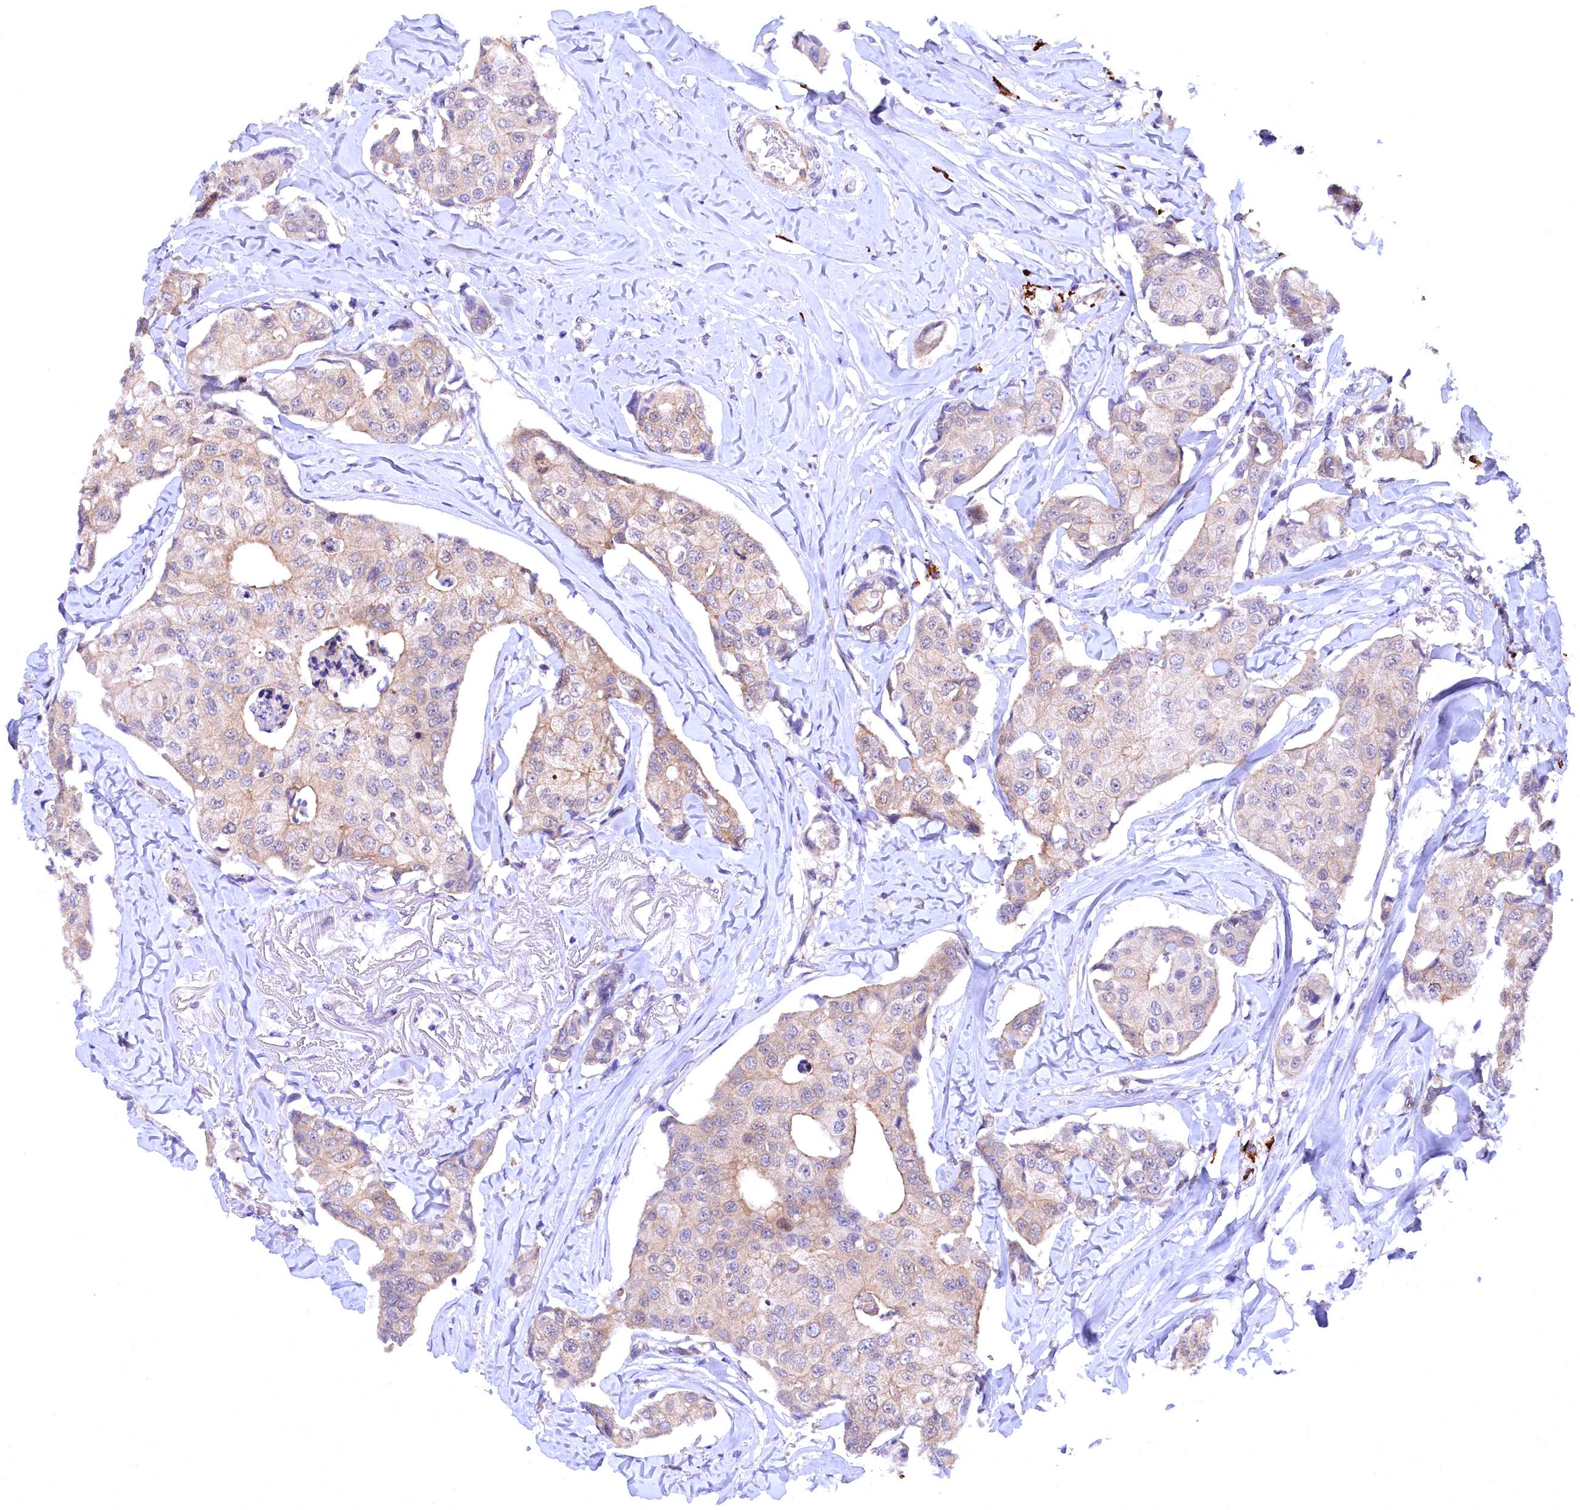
{"staining": {"intensity": "moderate", "quantity": "25%-75%", "location": "cytoplasmic/membranous"}, "tissue": "breast cancer", "cell_type": "Tumor cells", "image_type": "cancer", "snomed": [{"axis": "morphology", "description": "Duct carcinoma"}, {"axis": "topography", "description": "Breast"}], "caption": "Brown immunohistochemical staining in human breast cancer displays moderate cytoplasmic/membranous positivity in about 25%-75% of tumor cells. (IHC, brightfield microscopy, high magnification).", "gene": "JPT2", "patient": {"sex": "female", "age": 80}}